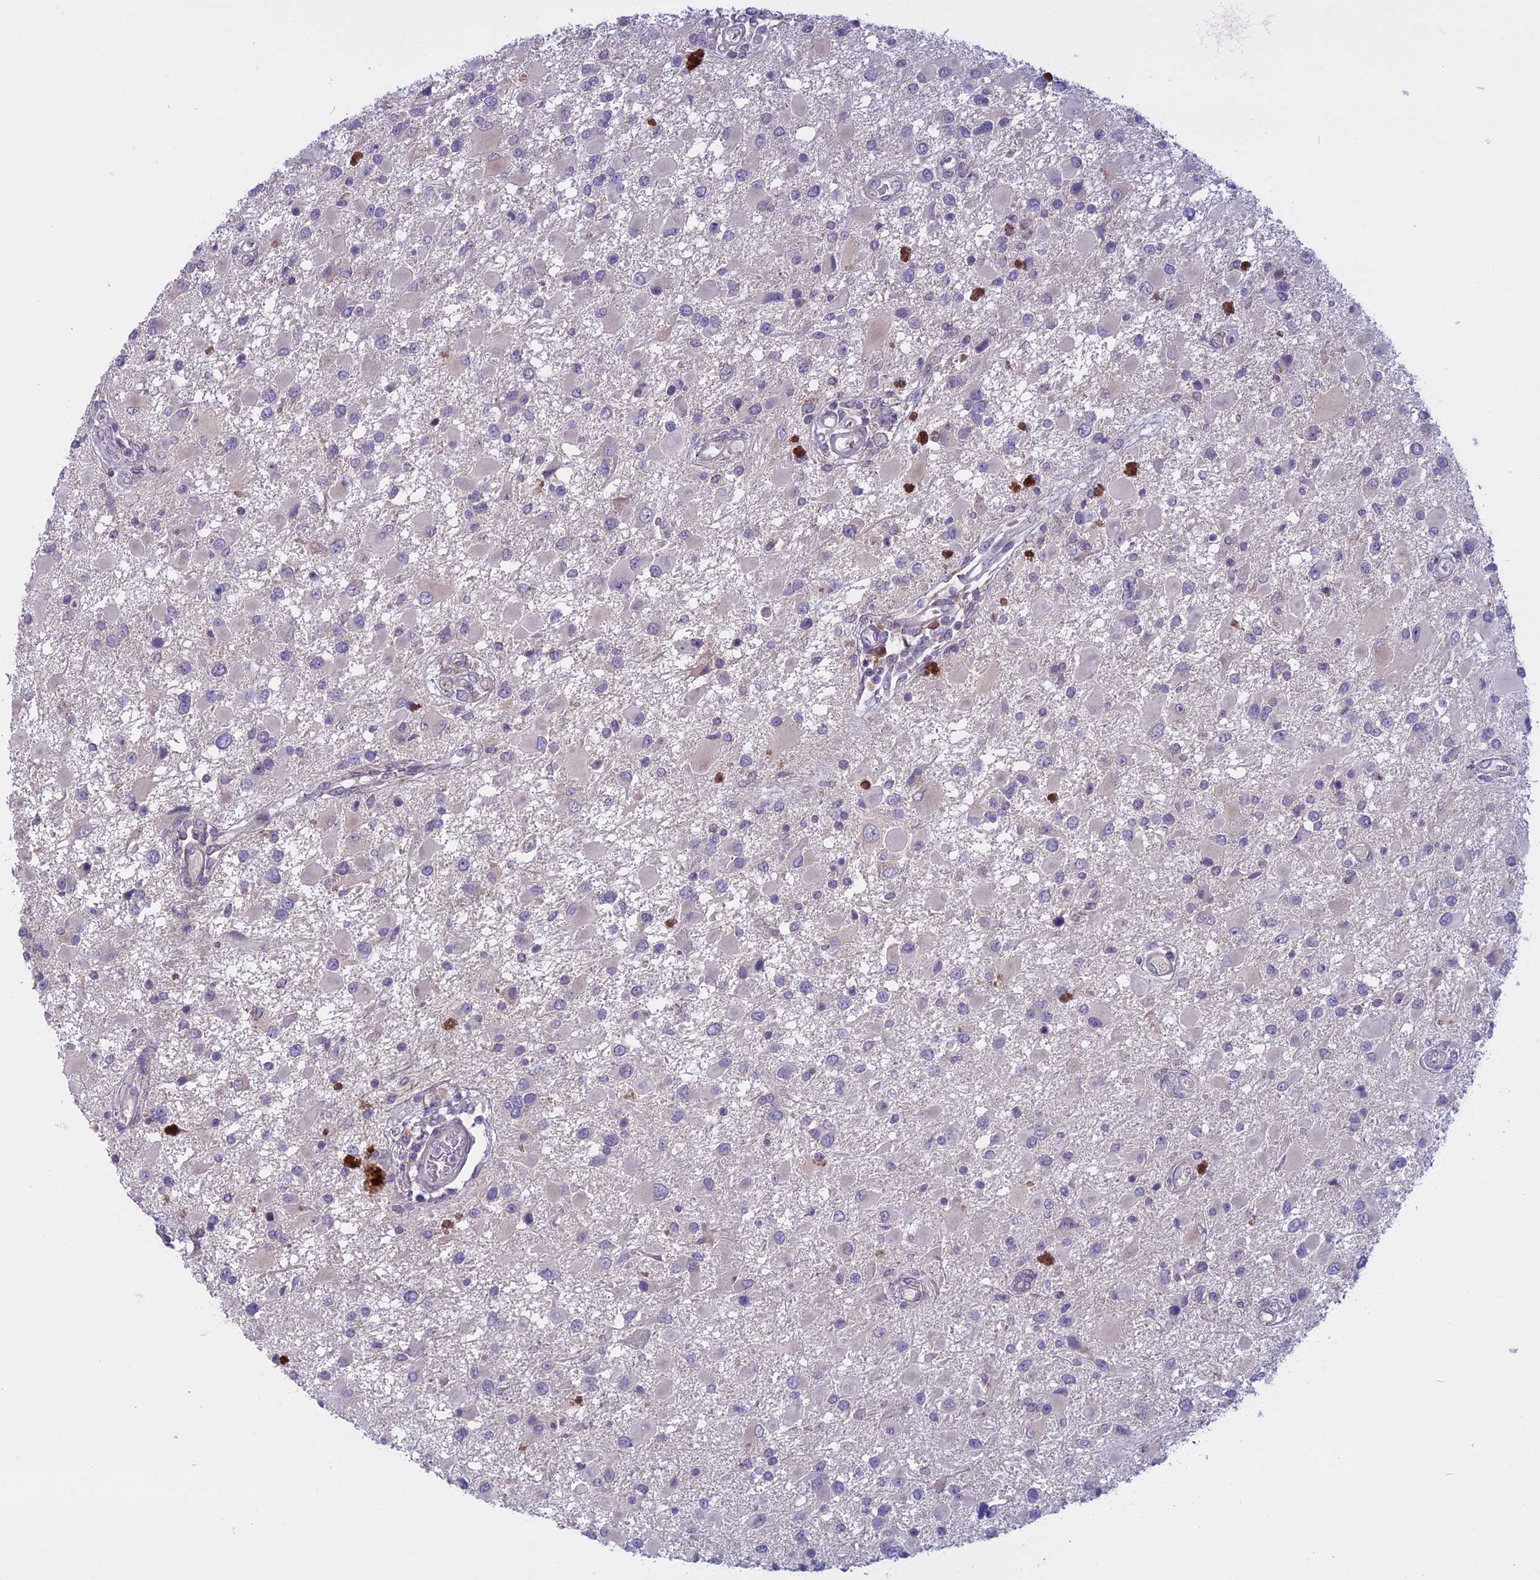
{"staining": {"intensity": "negative", "quantity": "none", "location": "none"}, "tissue": "glioma", "cell_type": "Tumor cells", "image_type": "cancer", "snomed": [{"axis": "morphology", "description": "Glioma, malignant, High grade"}, {"axis": "topography", "description": "Brain"}], "caption": "DAB immunohistochemical staining of malignant high-grade glioma displays no significant staining in tumor cells. (Stains: DAB (3,3'-diaminobenzidine) IHC with hematoxylin counter stain, Microscopy: brightfield microscopy at high magnification).", "gene": "DCTN5", "patient": {"sex": "male", "age": 53}}